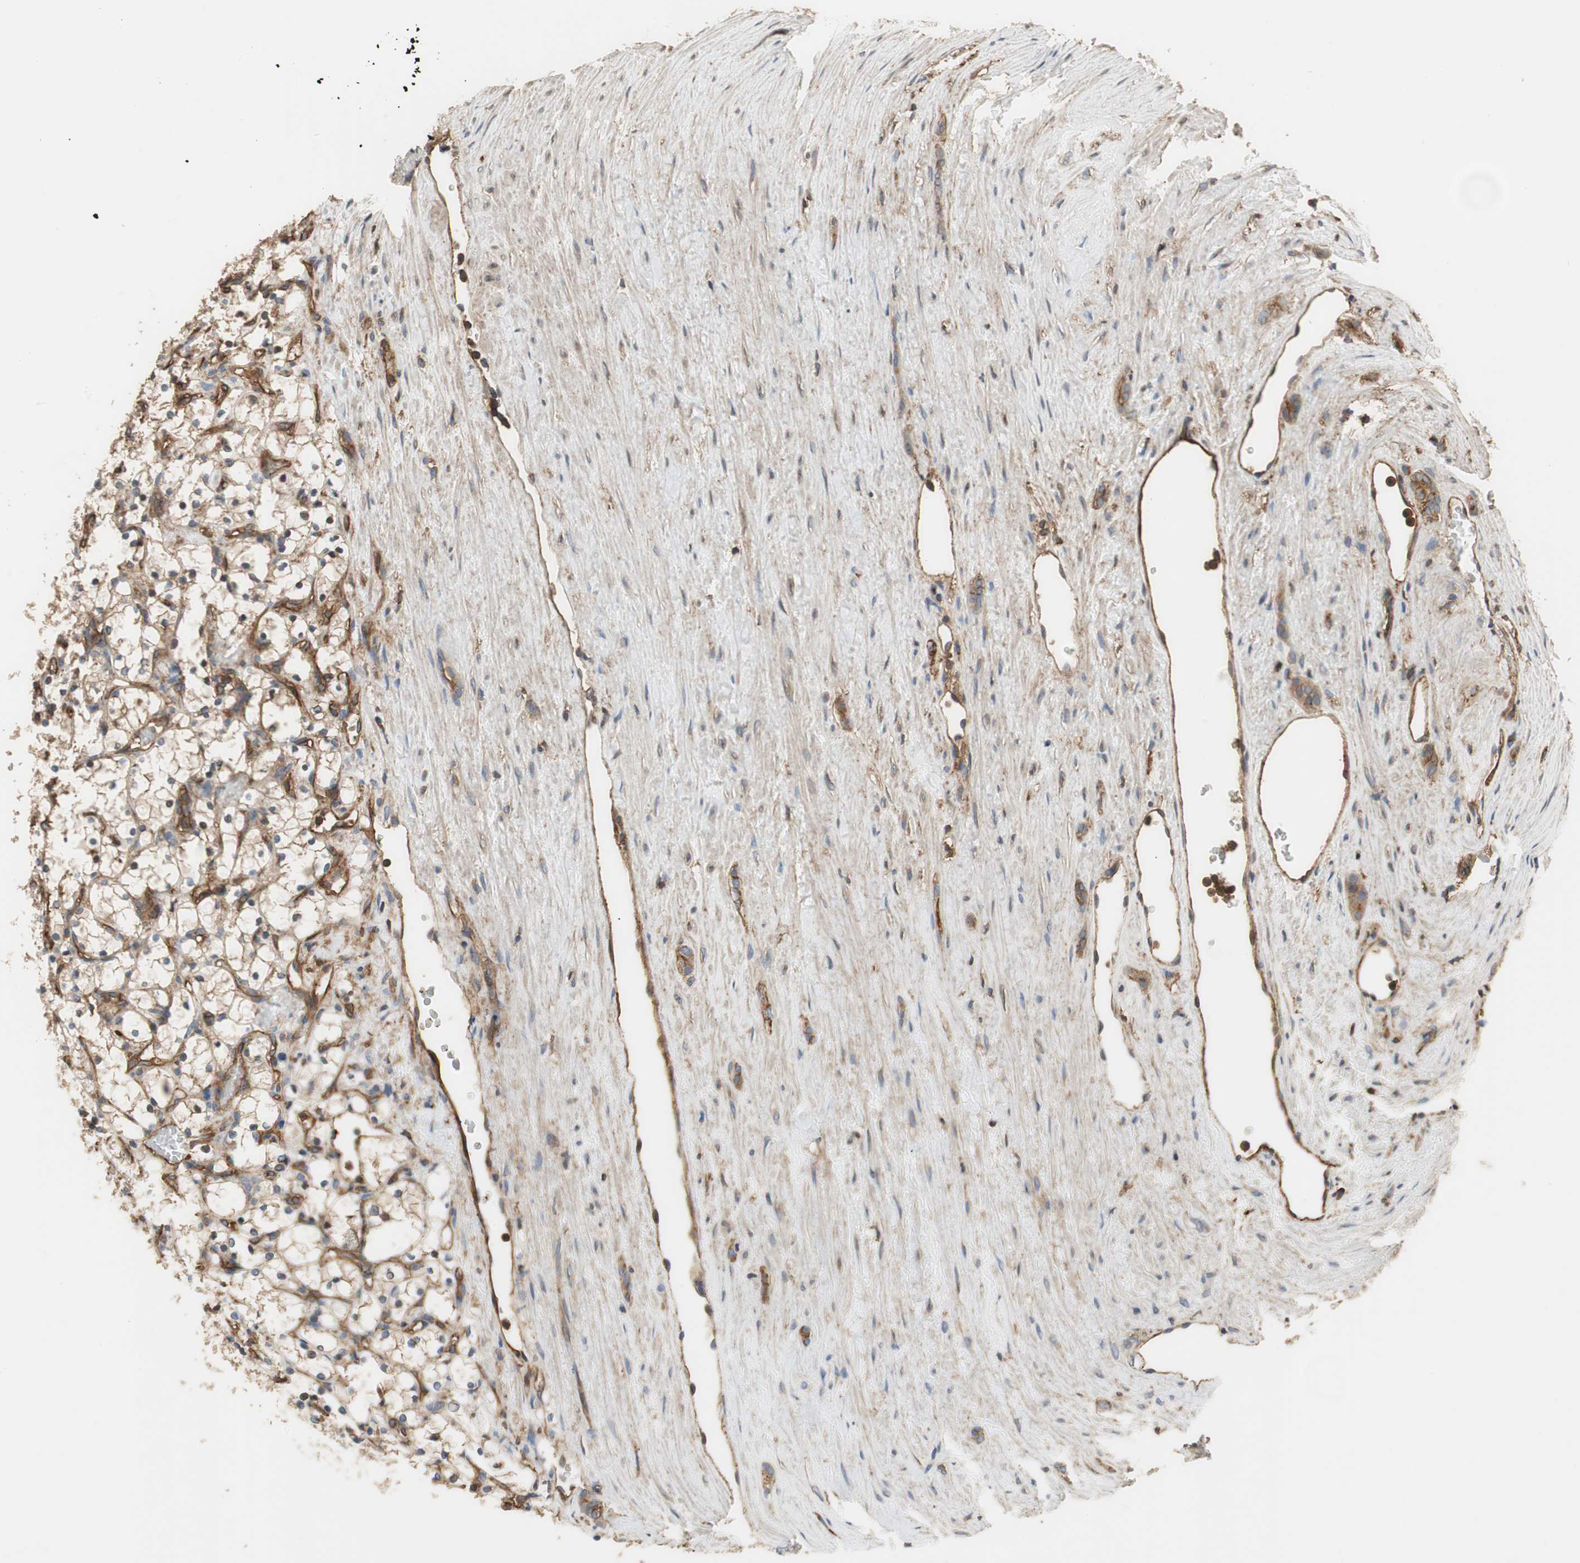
{"staining": {"intensity": "negative", "quantity": "none", "location": "none"}, "tissue": "renal cancer", "cell_type": "Tumor cells", "image_type": "cancer", "snomed": [{"axis": "morphology", "description": "Adenocarcinoma, NOS"}, {"axis": "topography", "description": "Kidney"}], "caption": "High power microscopy micrograph of an immunohistochemistry (IHC) image of renal cancer (adenocarcinoma), revealing no significant expression in tumor cells. The staining is performed using DAB (3,3'-diaminobenzidine) brown chromogen with nuclei counter-stained in using hematoxylin.", "gene": "IL1RL1", "patient": {"sex": "female", "age": 69}}